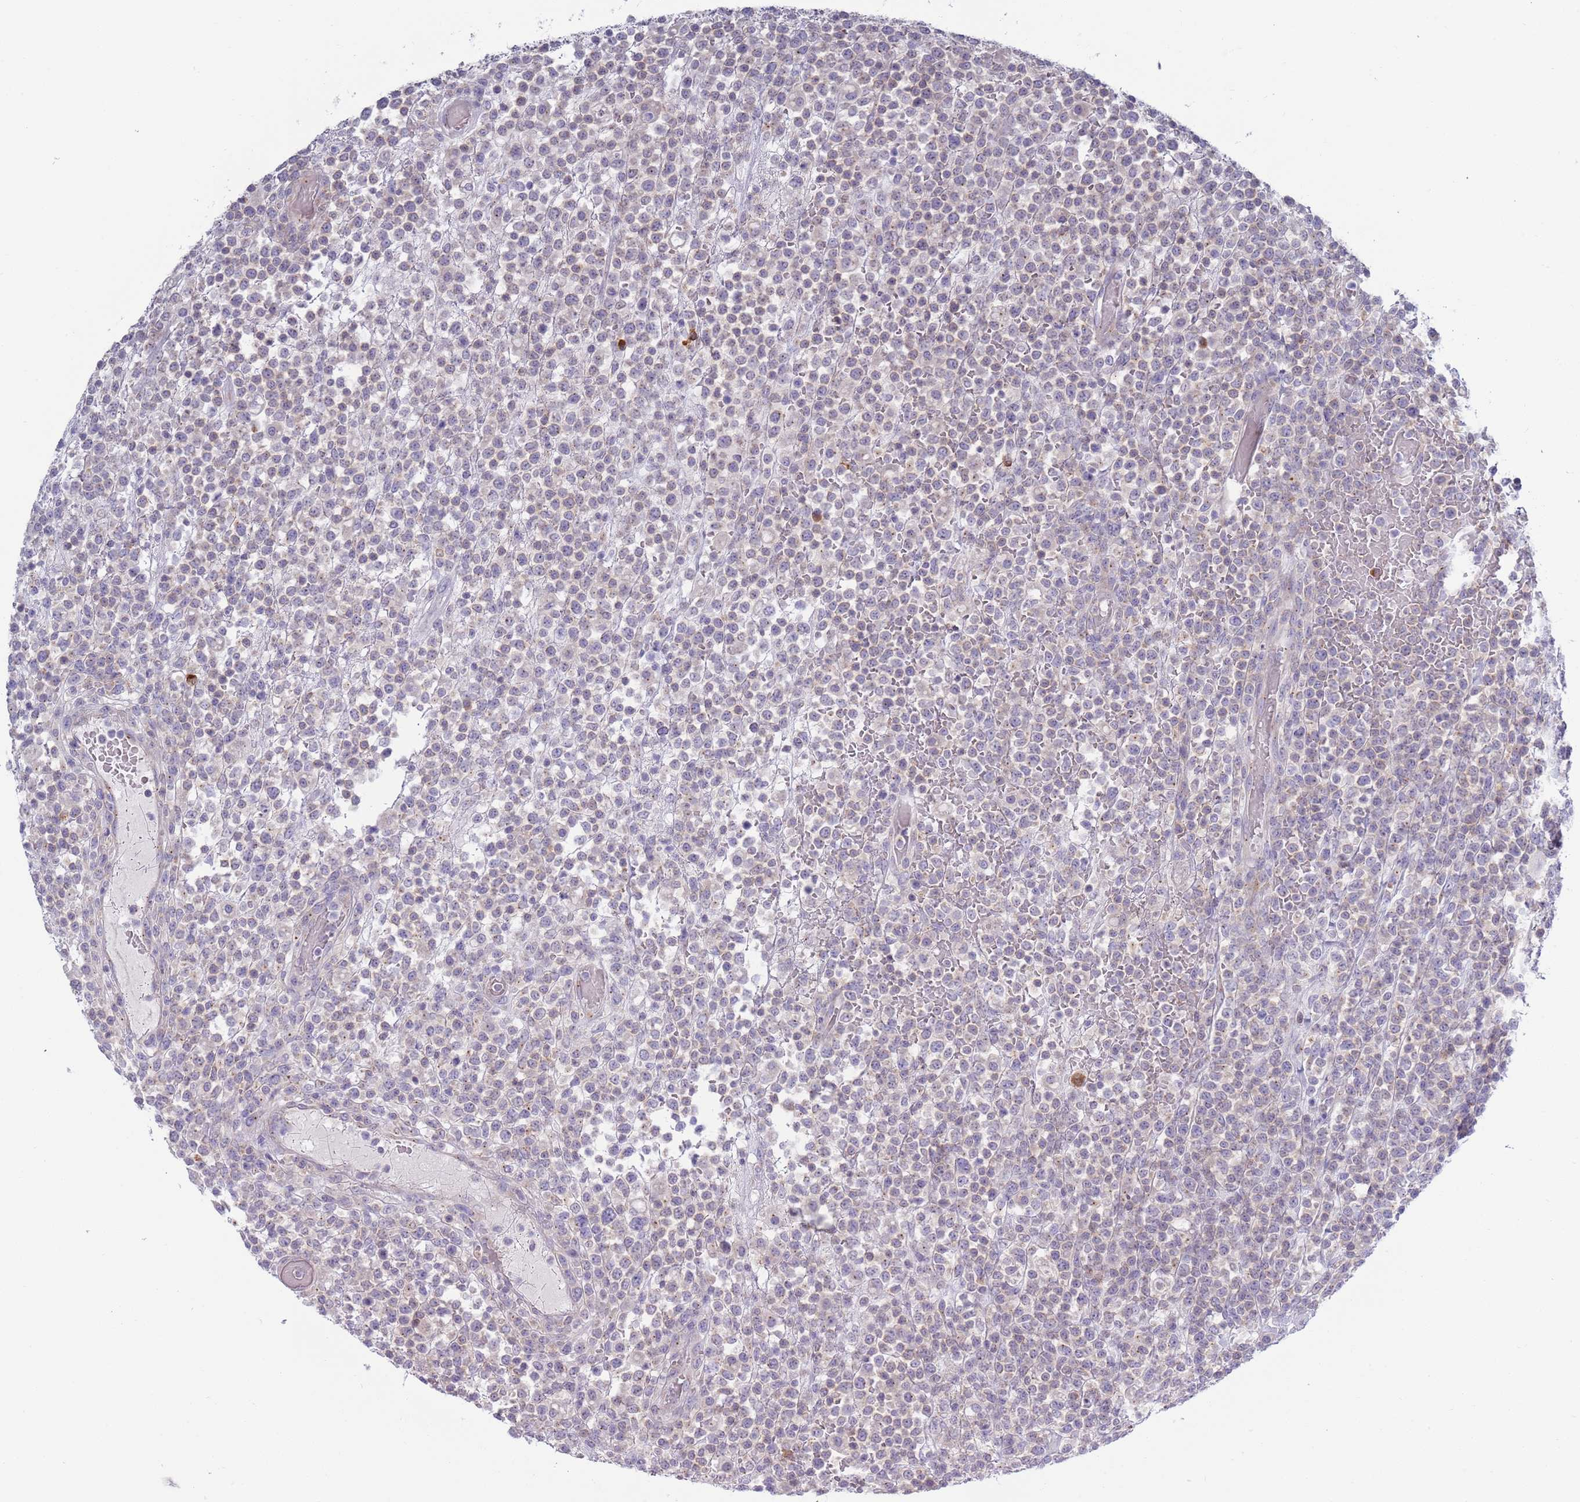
{"staining": {"intensity": "negative", "quantity": "none", "location": "none"}, "tissue": "lymphoma", "cell_type": "Tumor cells", "image_type": "cancer", "snomed": [{"axis": "morphology", "description": "Malignant lymphoma, non-Hodgkin's type, High grade"}, {"axis": "topography", "description": "Colon"}], "caption": "Lymphoma was stained to show a protein in brown. There is no significant positivity in tumor cells.", "gene": "LTB", "patient": {"sex": "female", "age": 53}}